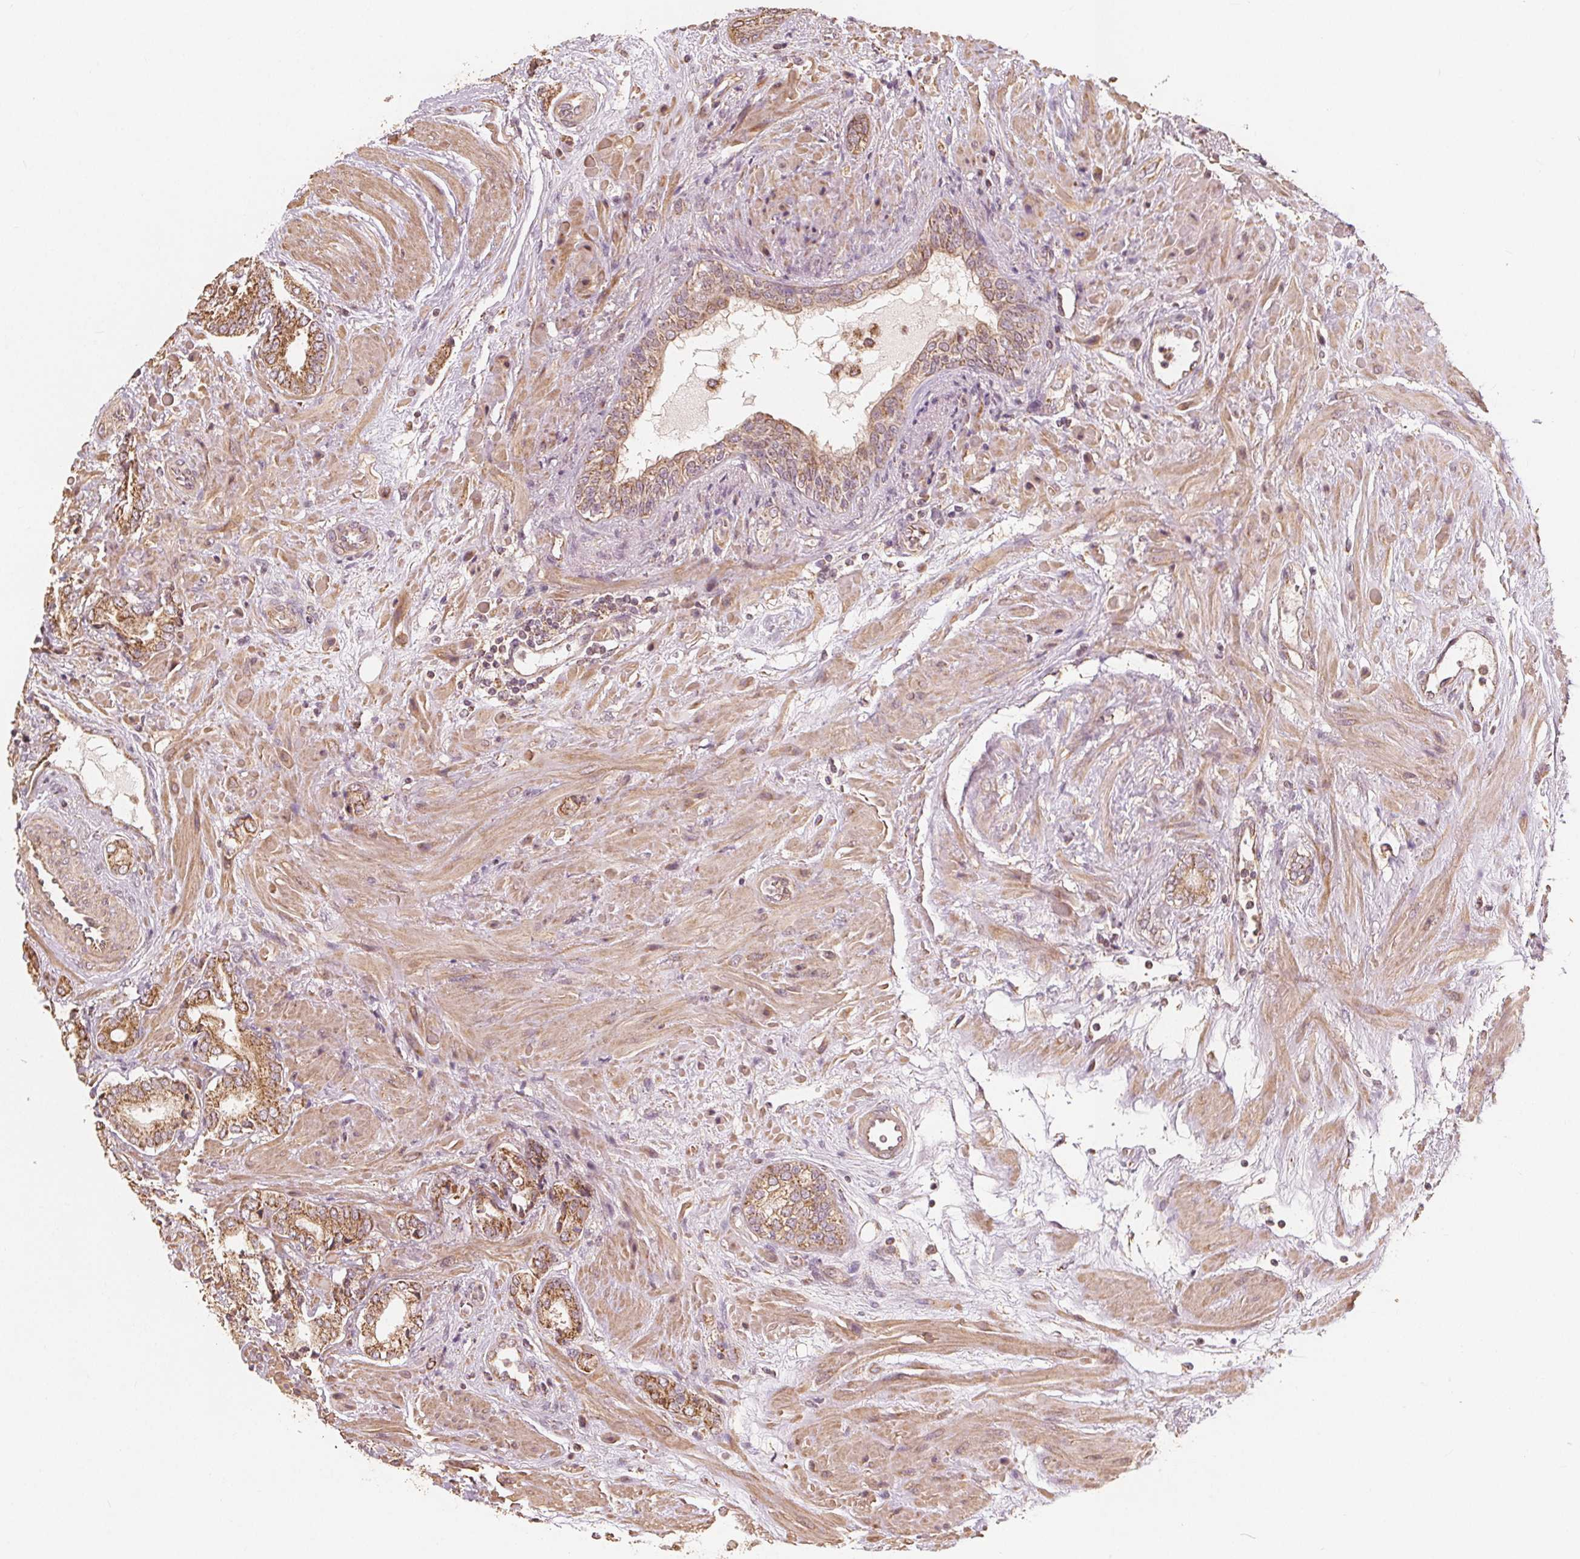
{"staining": {"intensity": "moderate", "quantity": ">75%", "location": "cytoplasmic/membranous"}, "tissue": "prostate cancer", "cell_type": "Tumor cells", "image_type": "cancer", "snomed": [{"axis": "morphology", "description": "Adenocarcinoma, High grade"}, {"axis": "topography", "description": "Prostate"}], "caption": "Tumor cells demonstrate medium levels of moderate cytoplasmic/membranous staining in about >75% of cells in prostate cancer.", "gene": "PEX26", "patient": {"sex": "male", "age": 56}}